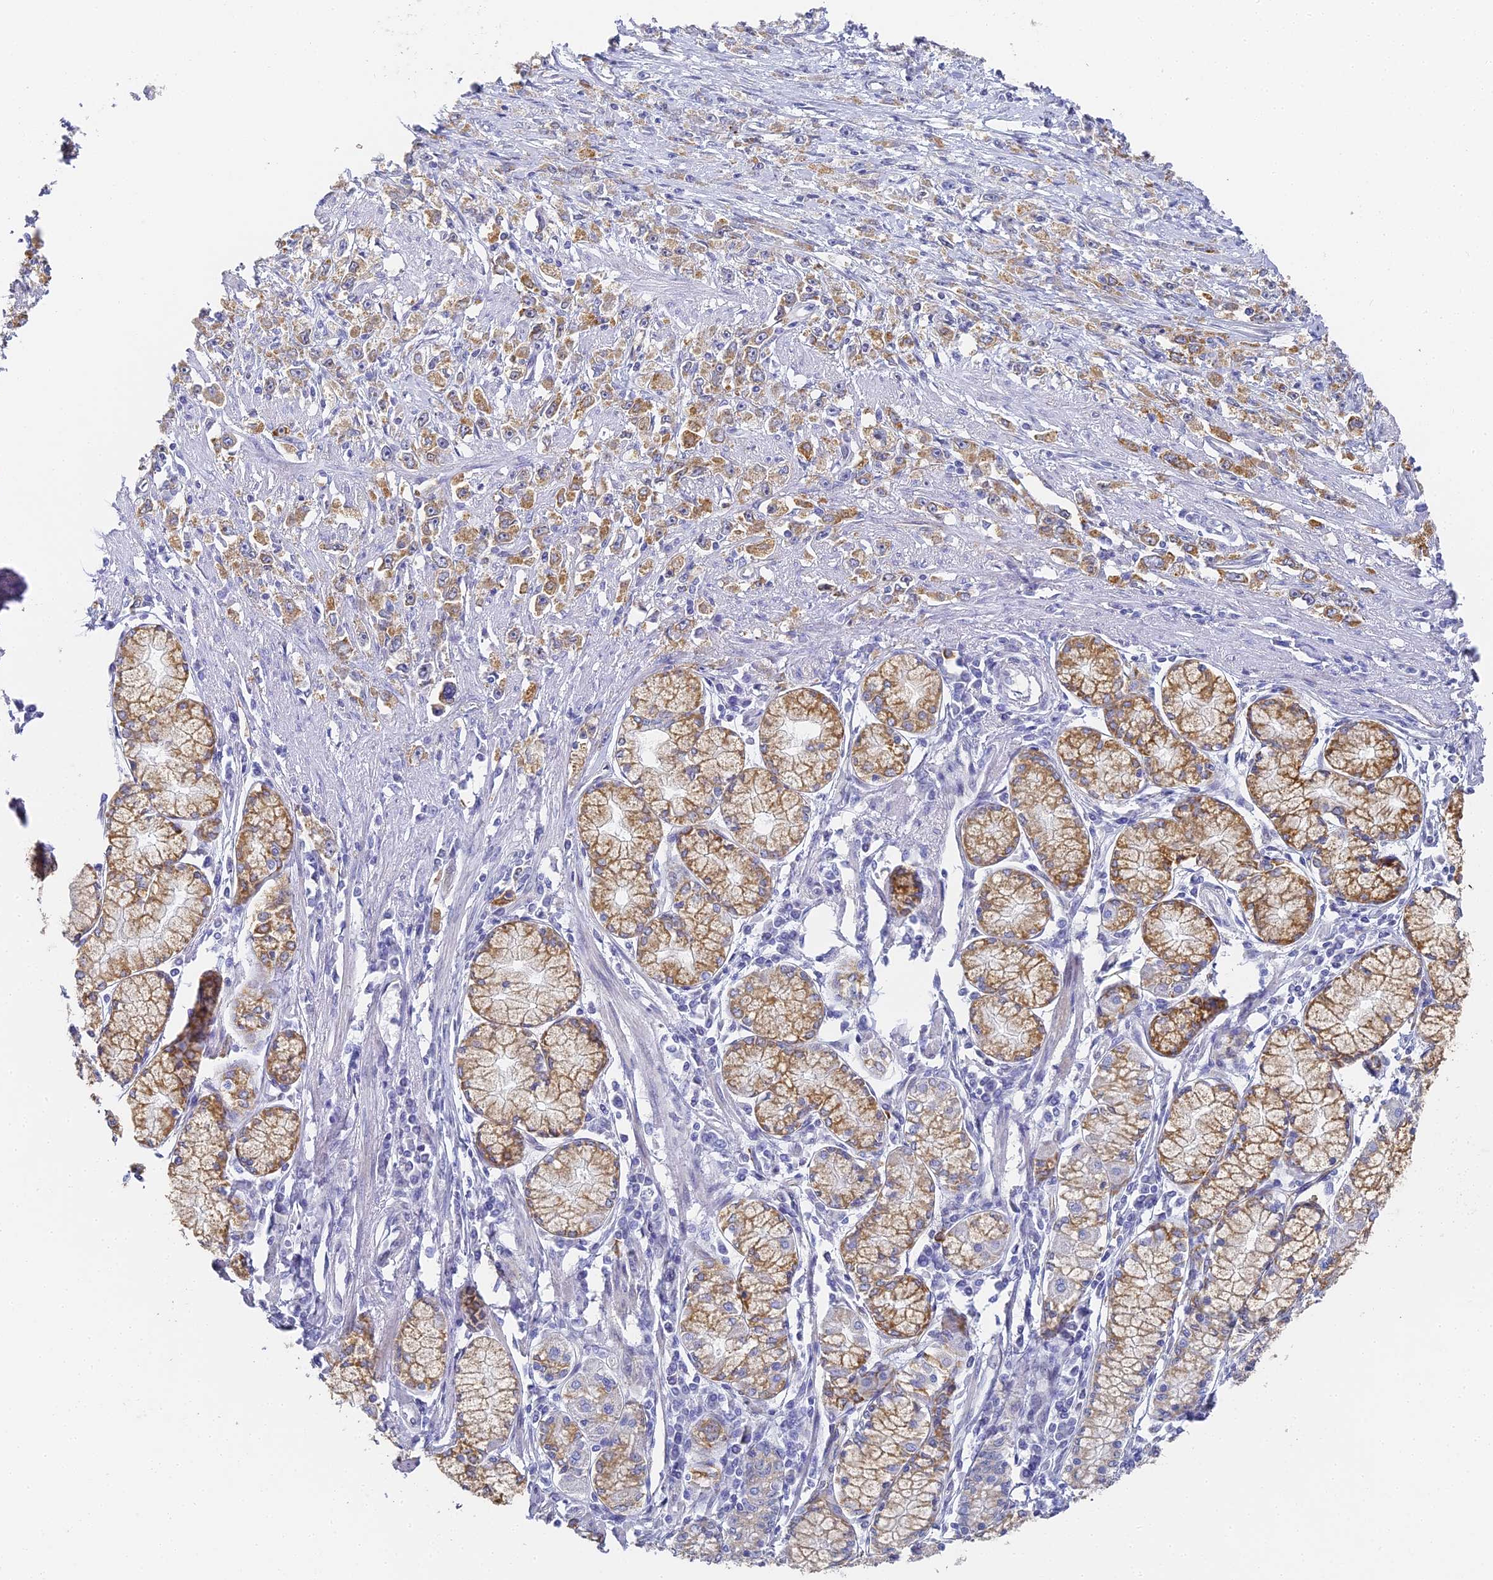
{"staining": {"intensity": "moderate", "quantity": ">75%", "location": "cytoplasmic/membranous"}, "tissue": "stomach cancer", "cell_type": "Tumor cells", "image_type": "cancer", "snomed": [{"axis": "morphology", "description": "Adenocarcinoma, NOS"}, {"axis": "topography", "description": "Stomach"}], "caption": "Stomach cancer tissue shows moderate cytoplasmic/membranous expression in approximately >75% of tumor cells, visualized by immunohistochemistry.", "gene": "GJA1", "patient": {"sex": "female", "age": 59}}